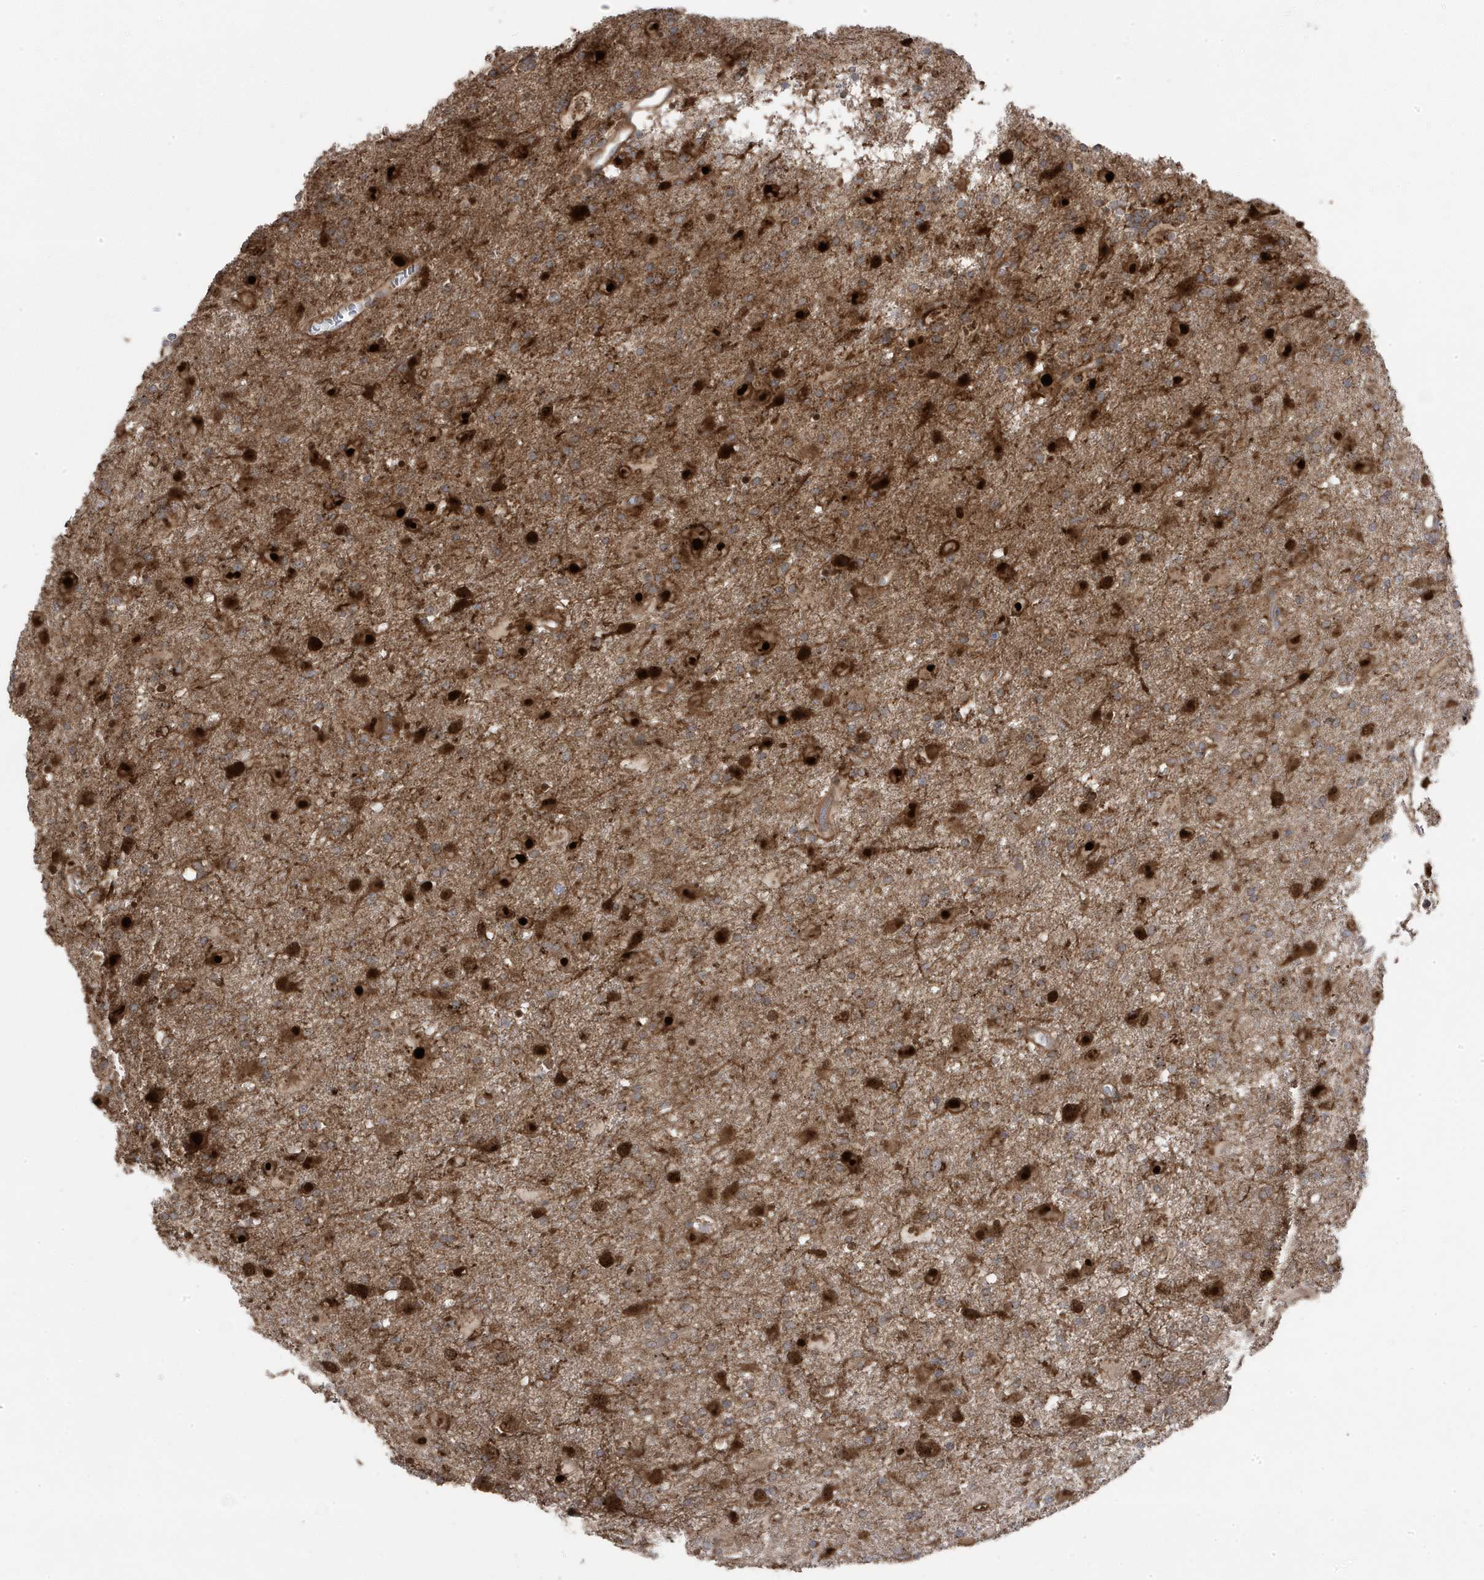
{"staining": {"intensity": "moderate", "quantity": "25%-75%", "location": "cytoplasmic/membranous"}, "tissue": "glioma", "cell_type": "Tumor cells", "image_type": "cancer", "snomed": [{"axis": "morphology", "description": "Glioma, malignant, Low grade"}, {"axis": "topography", "description": "Brain"}], "caption": "High-power microscopy captured an immunohistochemistry micrograph of glioma, revealing moderate cytoplasmic/membranous staining in approximately 25%-75% of tumor cells.", "gene": "CETN3", "patient": {"sex": "male", "age": 65}}